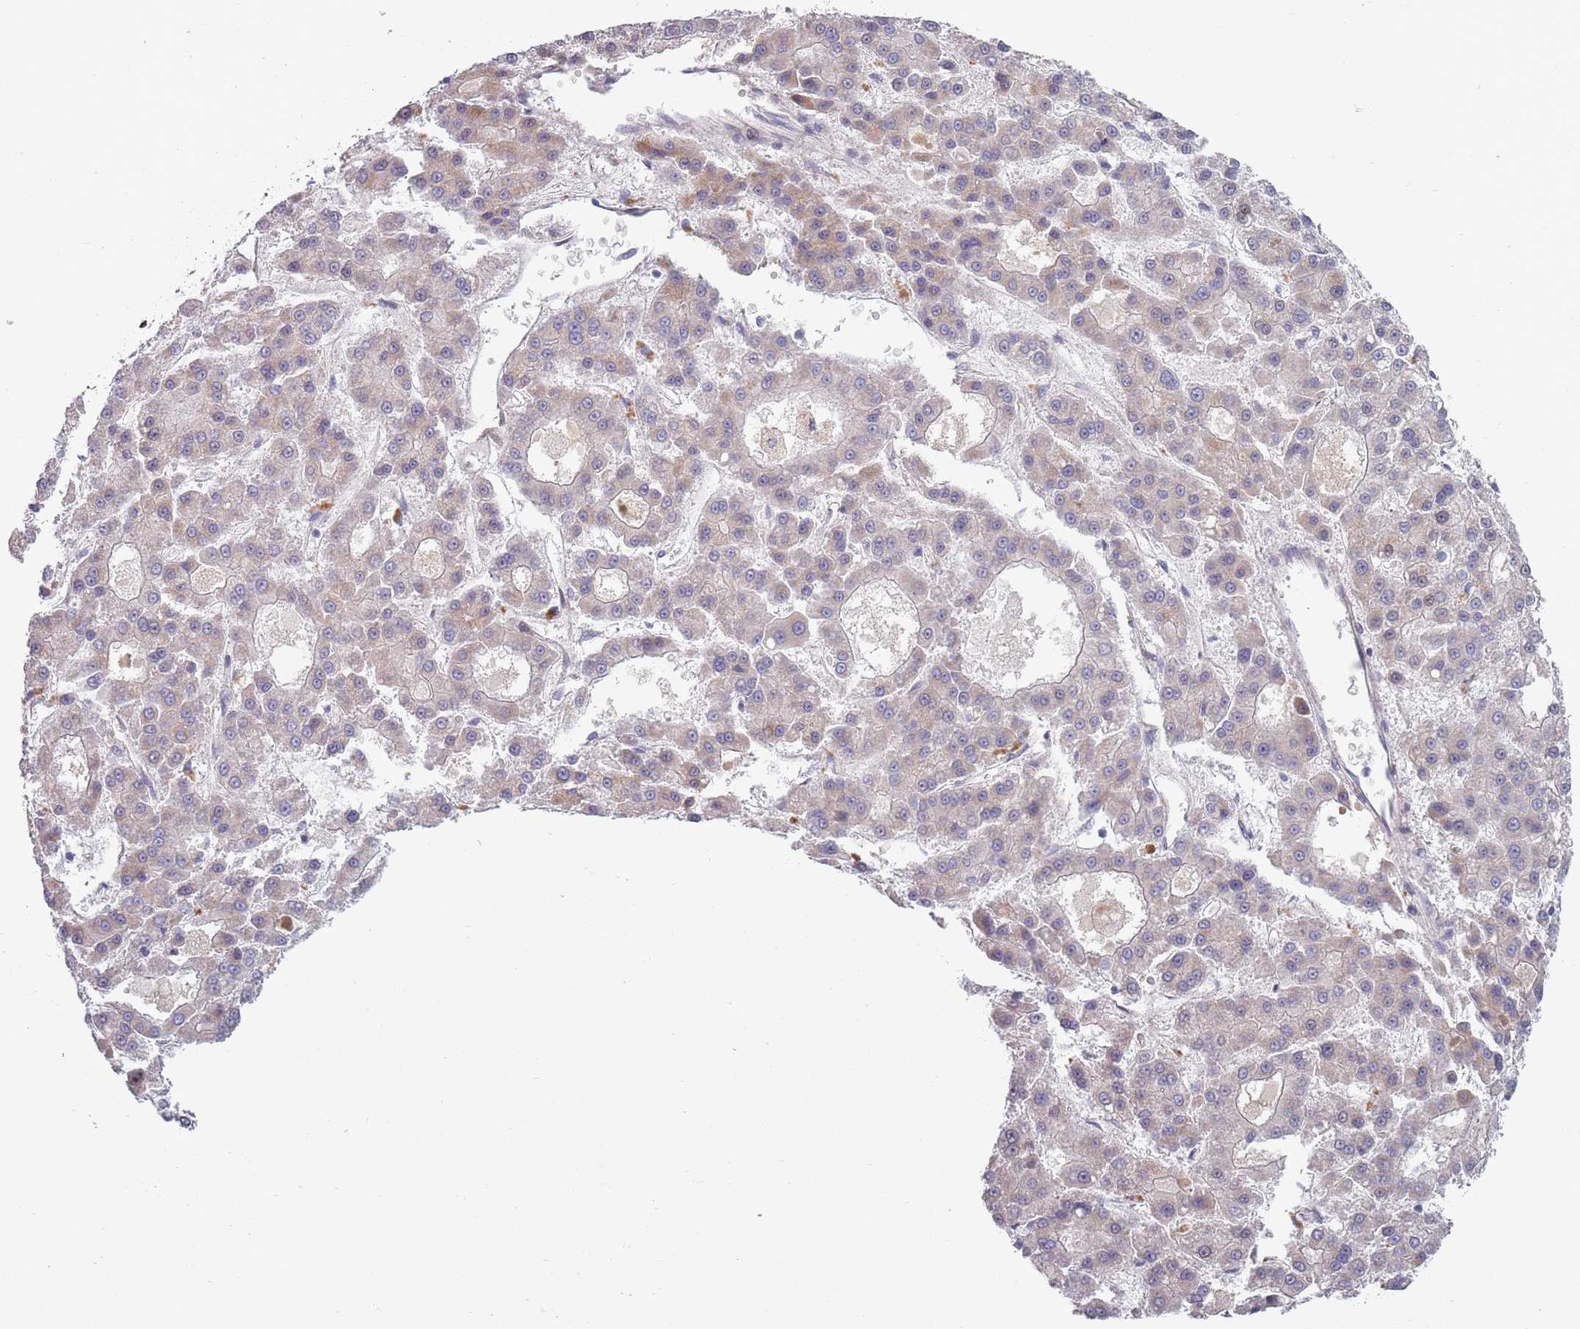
{"staining": {"intensity": "weak", "quantity": "<25%", "location": "cytoplasmic/membranous"}, "tissue": "liver cancer", "cell_type": "Tumor cells", "image_type": "cancer", "snomed": [{"axis": "morphology", "description": "Carcinoma, Hepatocellular, NOS"}, {"axis": "topography", "description": "Liver"}], "caption": "An image of hepatocellular carcinoma (liver) stained for a protein shows no brown staining in tumor cells. (DAB IHC visualized using brightfield microscopy, high magnification).", "gene": "TYW1", "patient": {"sex": "male", "age": 70}}